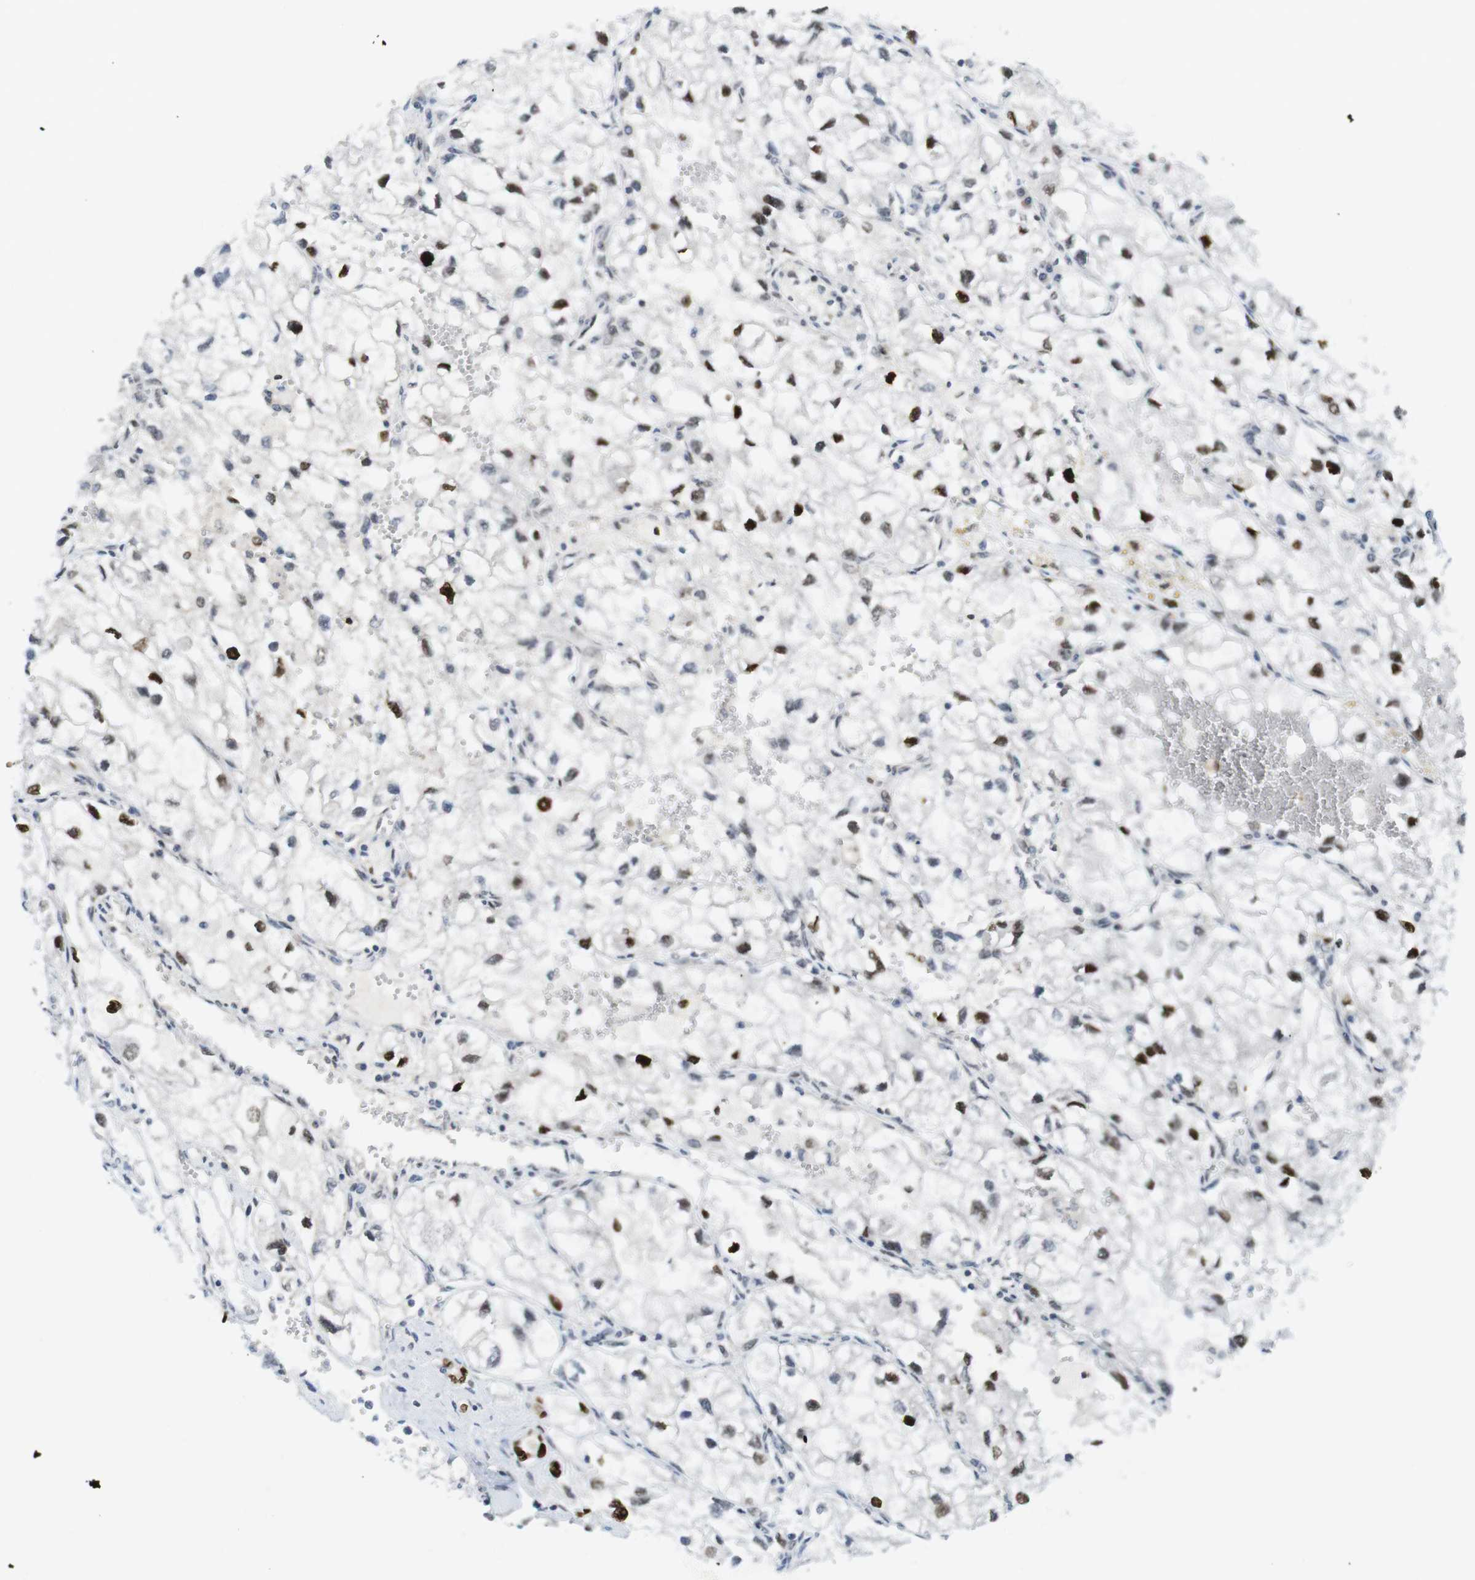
{"staining": {"intensity": "strong", "quantity": "25%-75%", "location": "nuclear"}, "tissue": "renal cancer", "cell_type": "Tumor cells", "image_type": "cancer", "snomed": [{"axis": "morphology", "description": "Adenocarcinoma, NOS"}, {"axis": "topography", "description": "Kidney"}], "caption": "Renal cancer stained for a protein (brown) displays strong nuclear positive positivity in approximately 25%-75% of tumor cells.", "gene": "RCC1", "patient": {"sex": "female", "age": 70}}